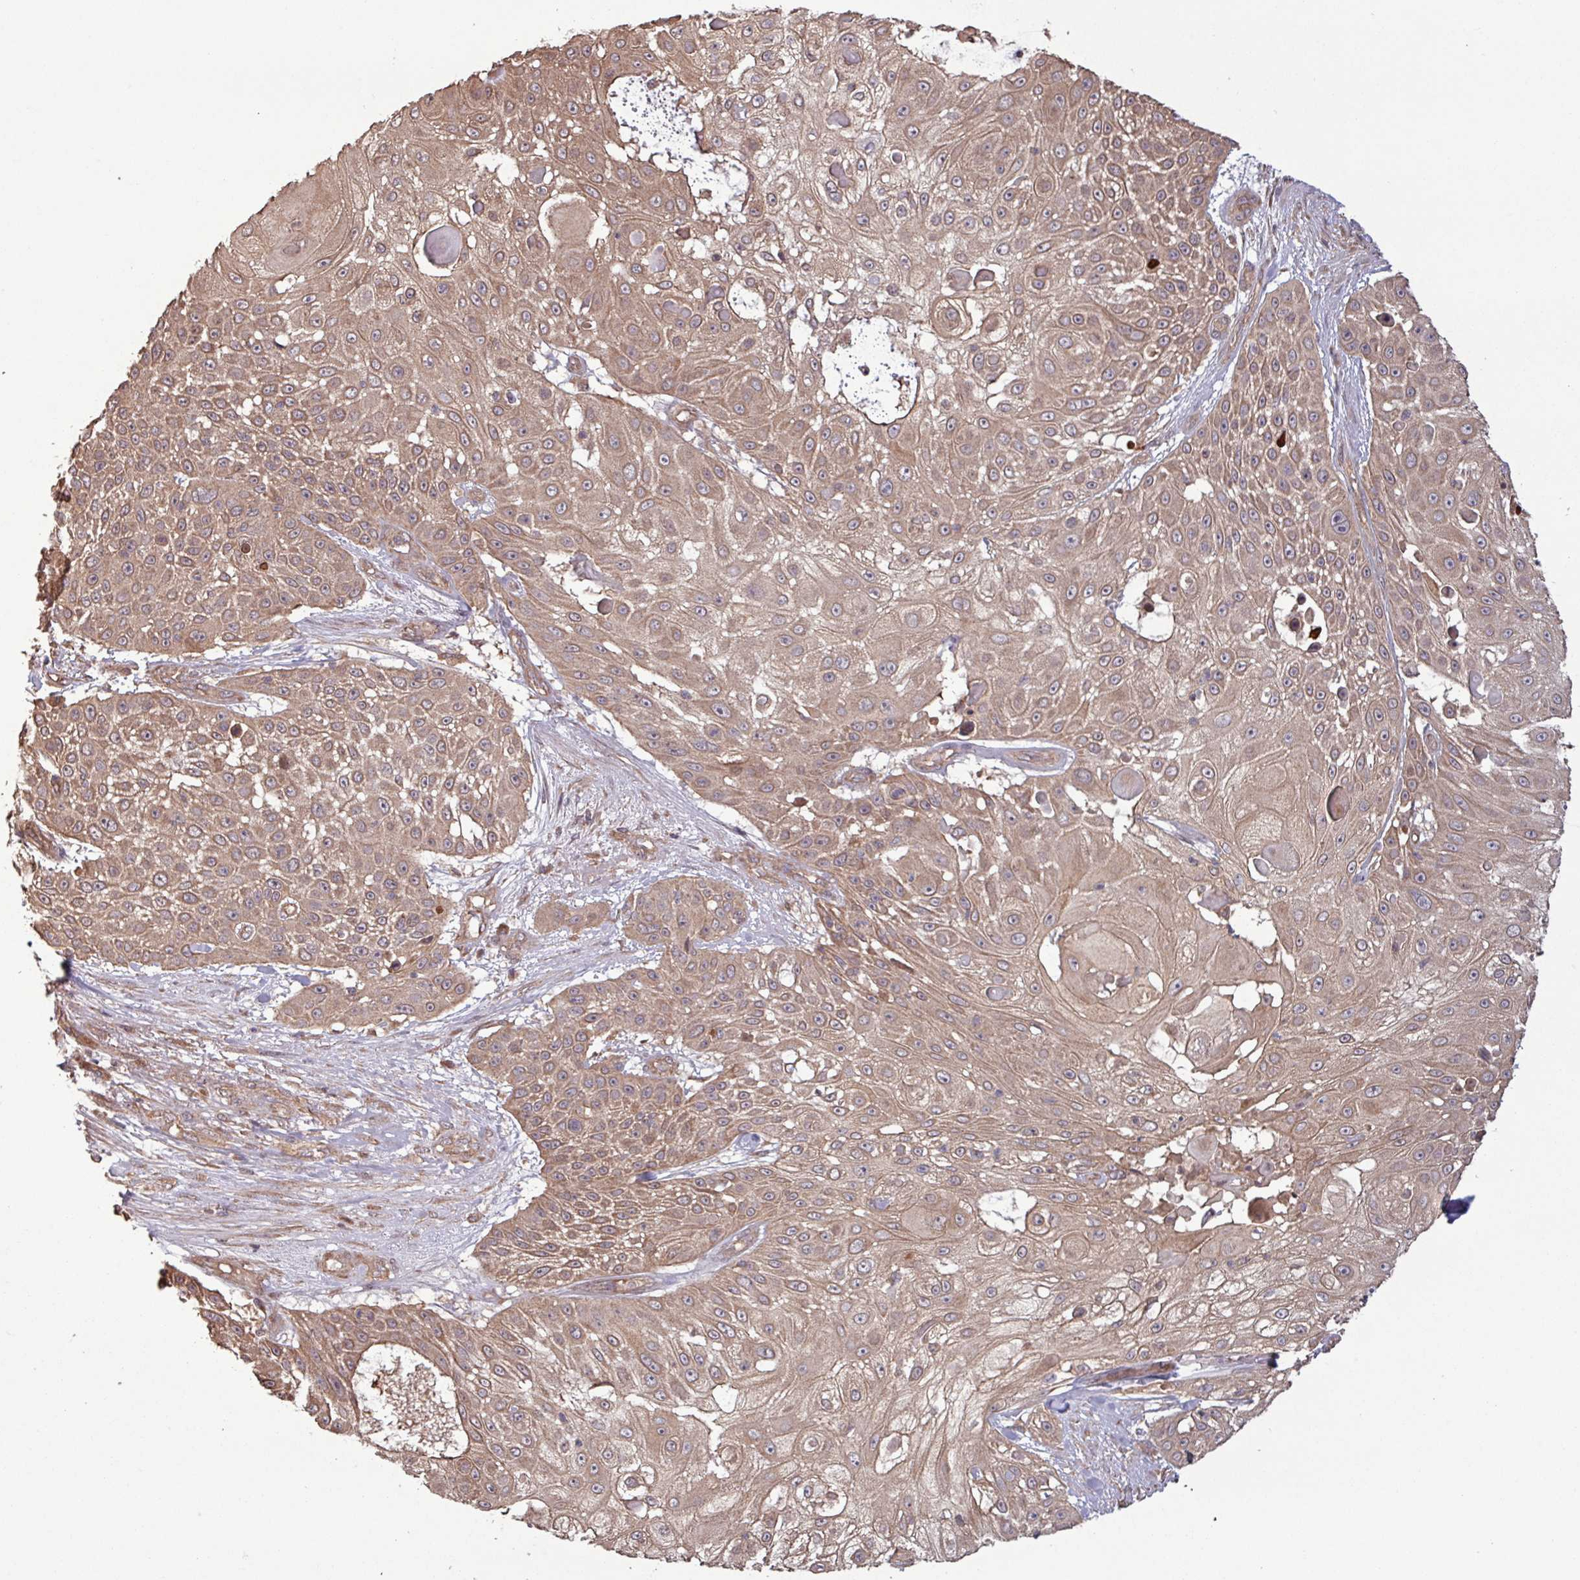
{"staining": {"intensity": "moderate", "quantity": ">75%", "location": "cytoplasmic/membranous"}, "tissue": "skin cancer", "cell_type": "Tumor cells", "image_type": "cancer", "snomed": [{"axis": "morphology", "description": "Squamous cell carcinoma, NOS"}, {"axis": "topography", "description": "Skin"}], "caption": "Immunohistochemistry (IHC) (DAB) staining of skin cancer (squamous cell carcinoma) exhibits moderate cytoplasmic/membranous protein expression in about >75% of tumor cells.", "gene": "TRABD2A", "patient": {"sex": "female", "age": 86}}